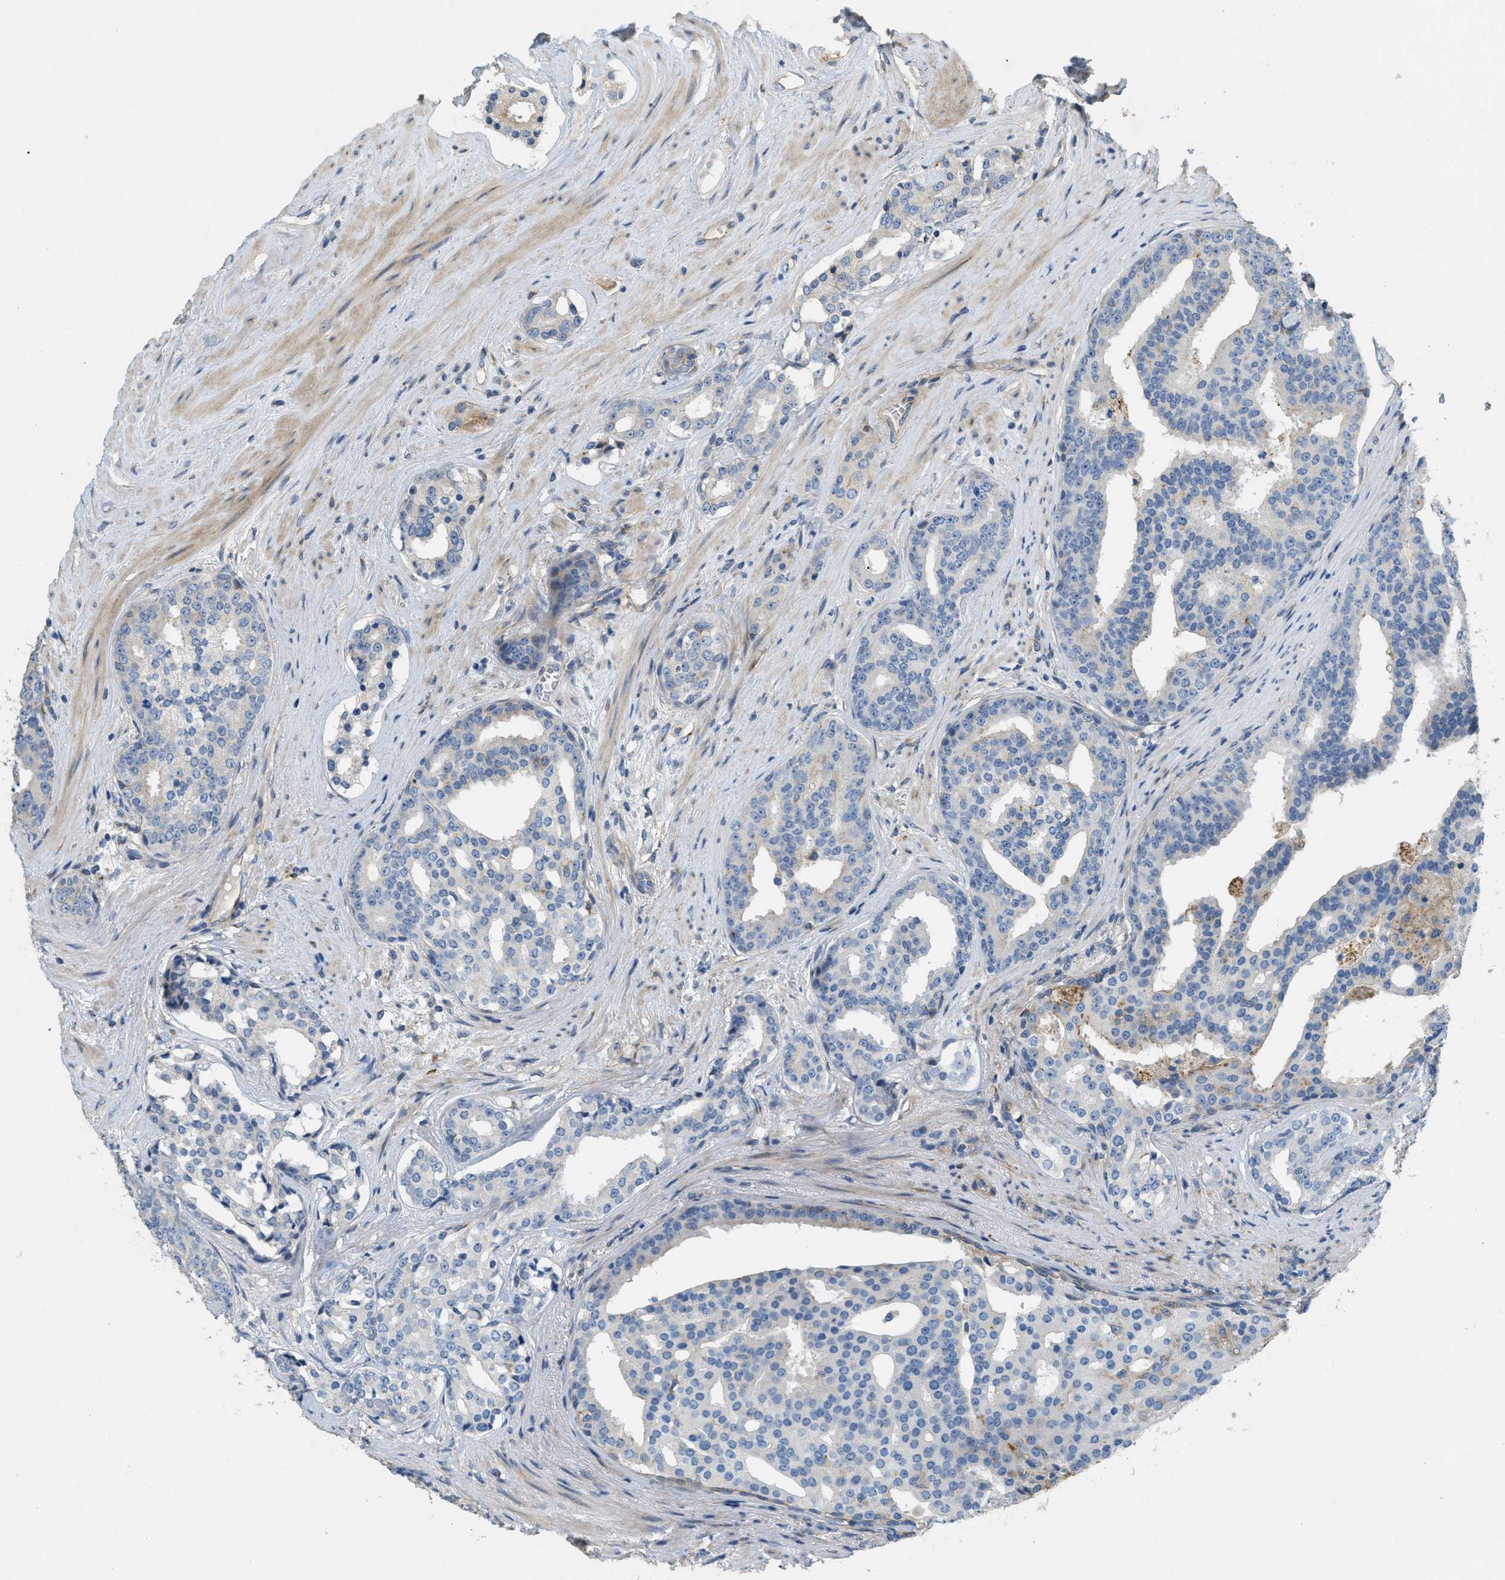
{"staining": {"intensity": "negative", "quantity": "none", "location": "none"}, "tissue": "prostate cancer", "cell_type": "Tumor cells", "image_type": "cancer", "snomed": [{"axis": "morphology", "description": "Adenocarcinoma, High grade"}, {"axis": "topography", "description": "Prostate"}], "caption": "An IHC image of prostate cancer is shown. There is no staining in tumor cells of prostate cancer.", "gene": "ADCY5", "patient": {"sex": "male", "age": 71}}